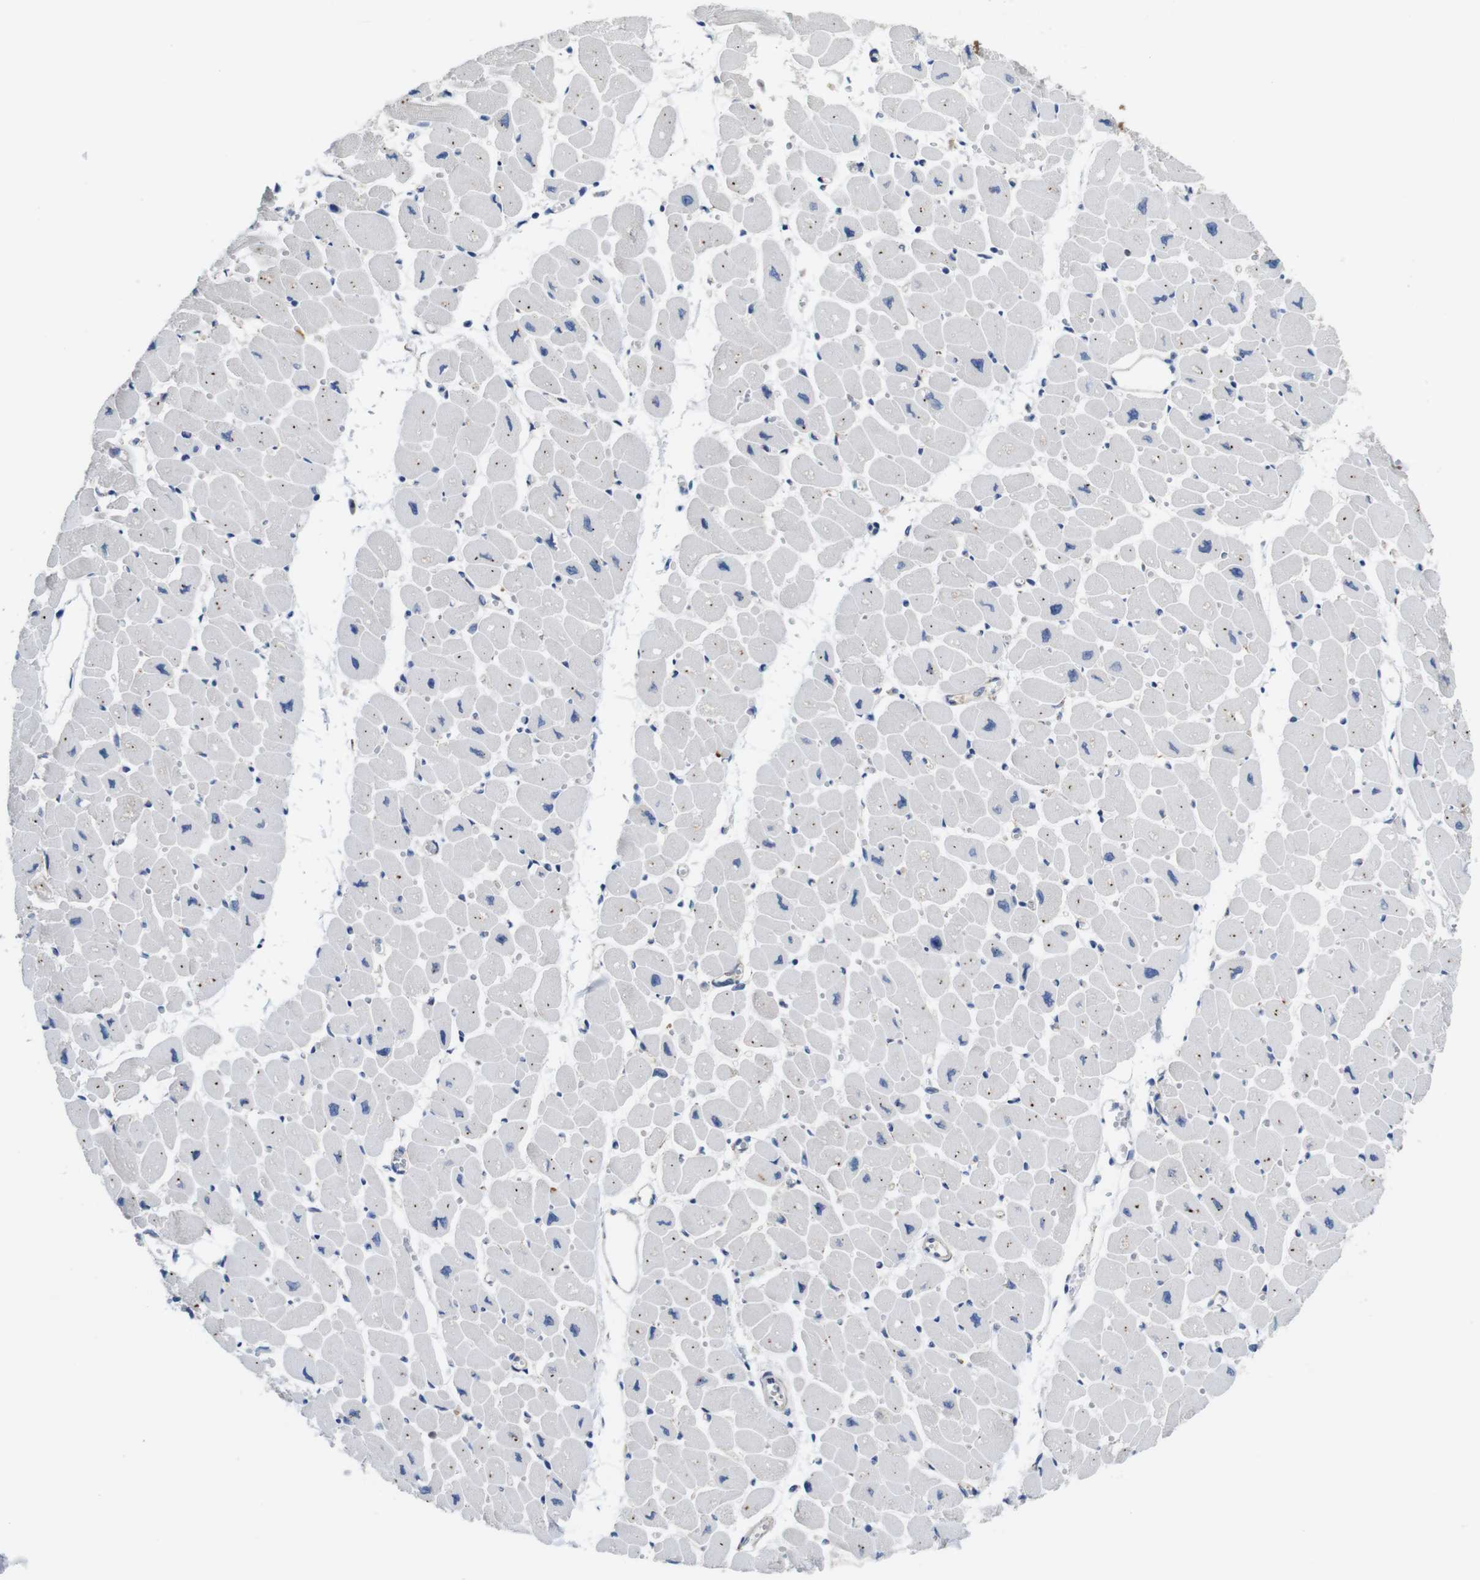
{"staining": {"intensity": "negative", "quantity": "none", "location": "none"}, "tissue": "heart muscle", "cell_type": "Cardiomyocytes", "image_type": "normal", "snomed": [{"axis": "morphology", "description": "Normal tissue, NOS"}, {"axis": "topography", "description": "Heart"}], "caption": "This is an IHC image of unremarkable human heart muscle. There is no positivity in cardiomyocytes.", "gene": "DDRGK1", "patient": {"sex": "female", "age": 54}}